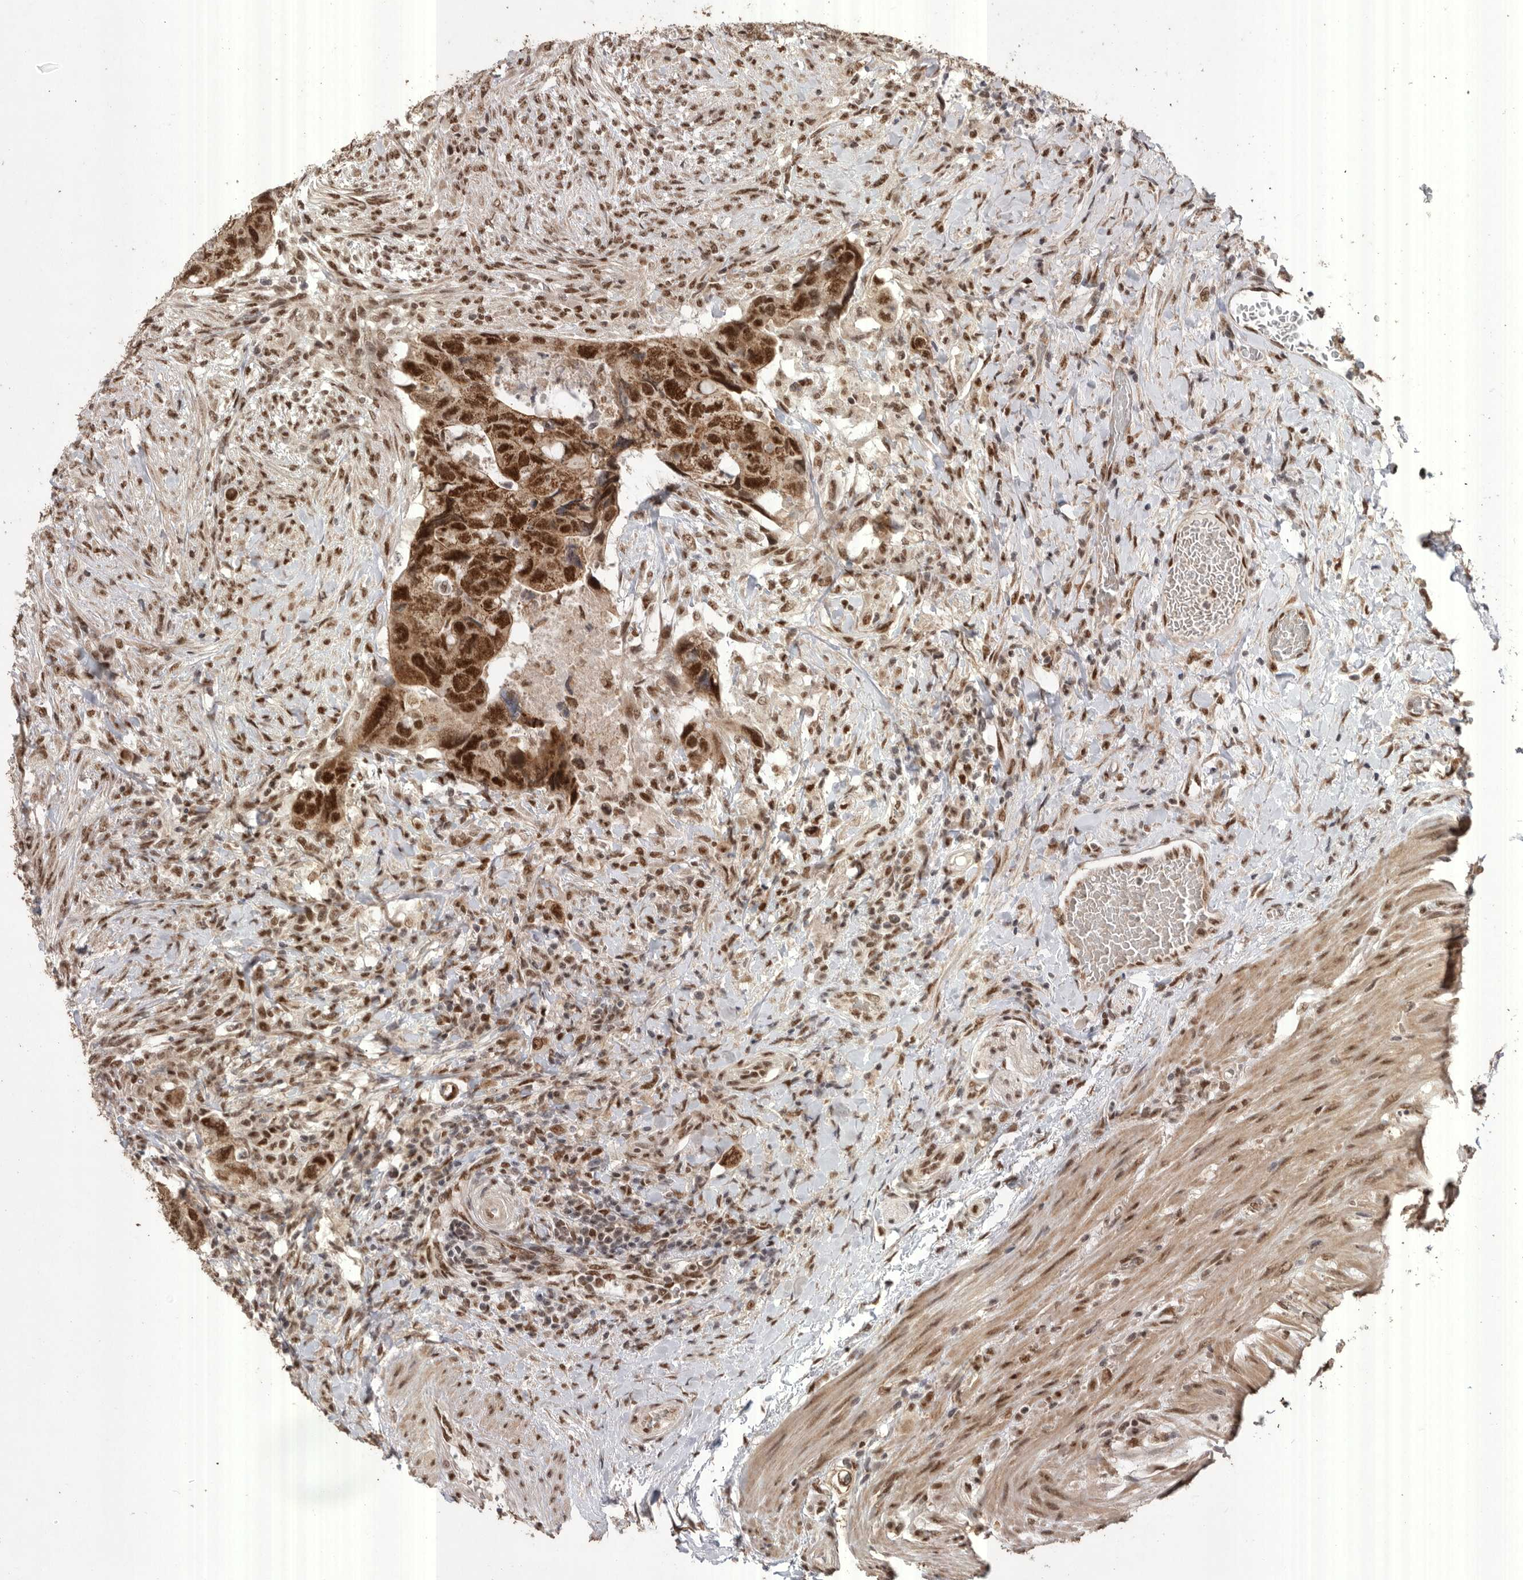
{"staining": {"intensity": "strong", "quantity": ">75%", "location": "cytoplasmic/membranous,nuclear"}, "tissue": "colorectal cancer", "cell_type": "Tumor cells", "image_type": "cancer", "snomed": [{"axis": "morphology", "description": "Adenocarcinoma, NOS"}, {"axis": "topography", "description": "Rectum"}], "caption": "The image reveals staining of adenocarcinoma (colorectal), revealing strong cytoplasmic/membranous and nuclear protein positivity (brown color) within tumor cells. The staining was performed using DAB, with brown indicating positive protein expression. Nuclei are stained blue with hematoxylin.", "gene": "PPP1R10", "patient": {"sex": "male", "age": 63}}